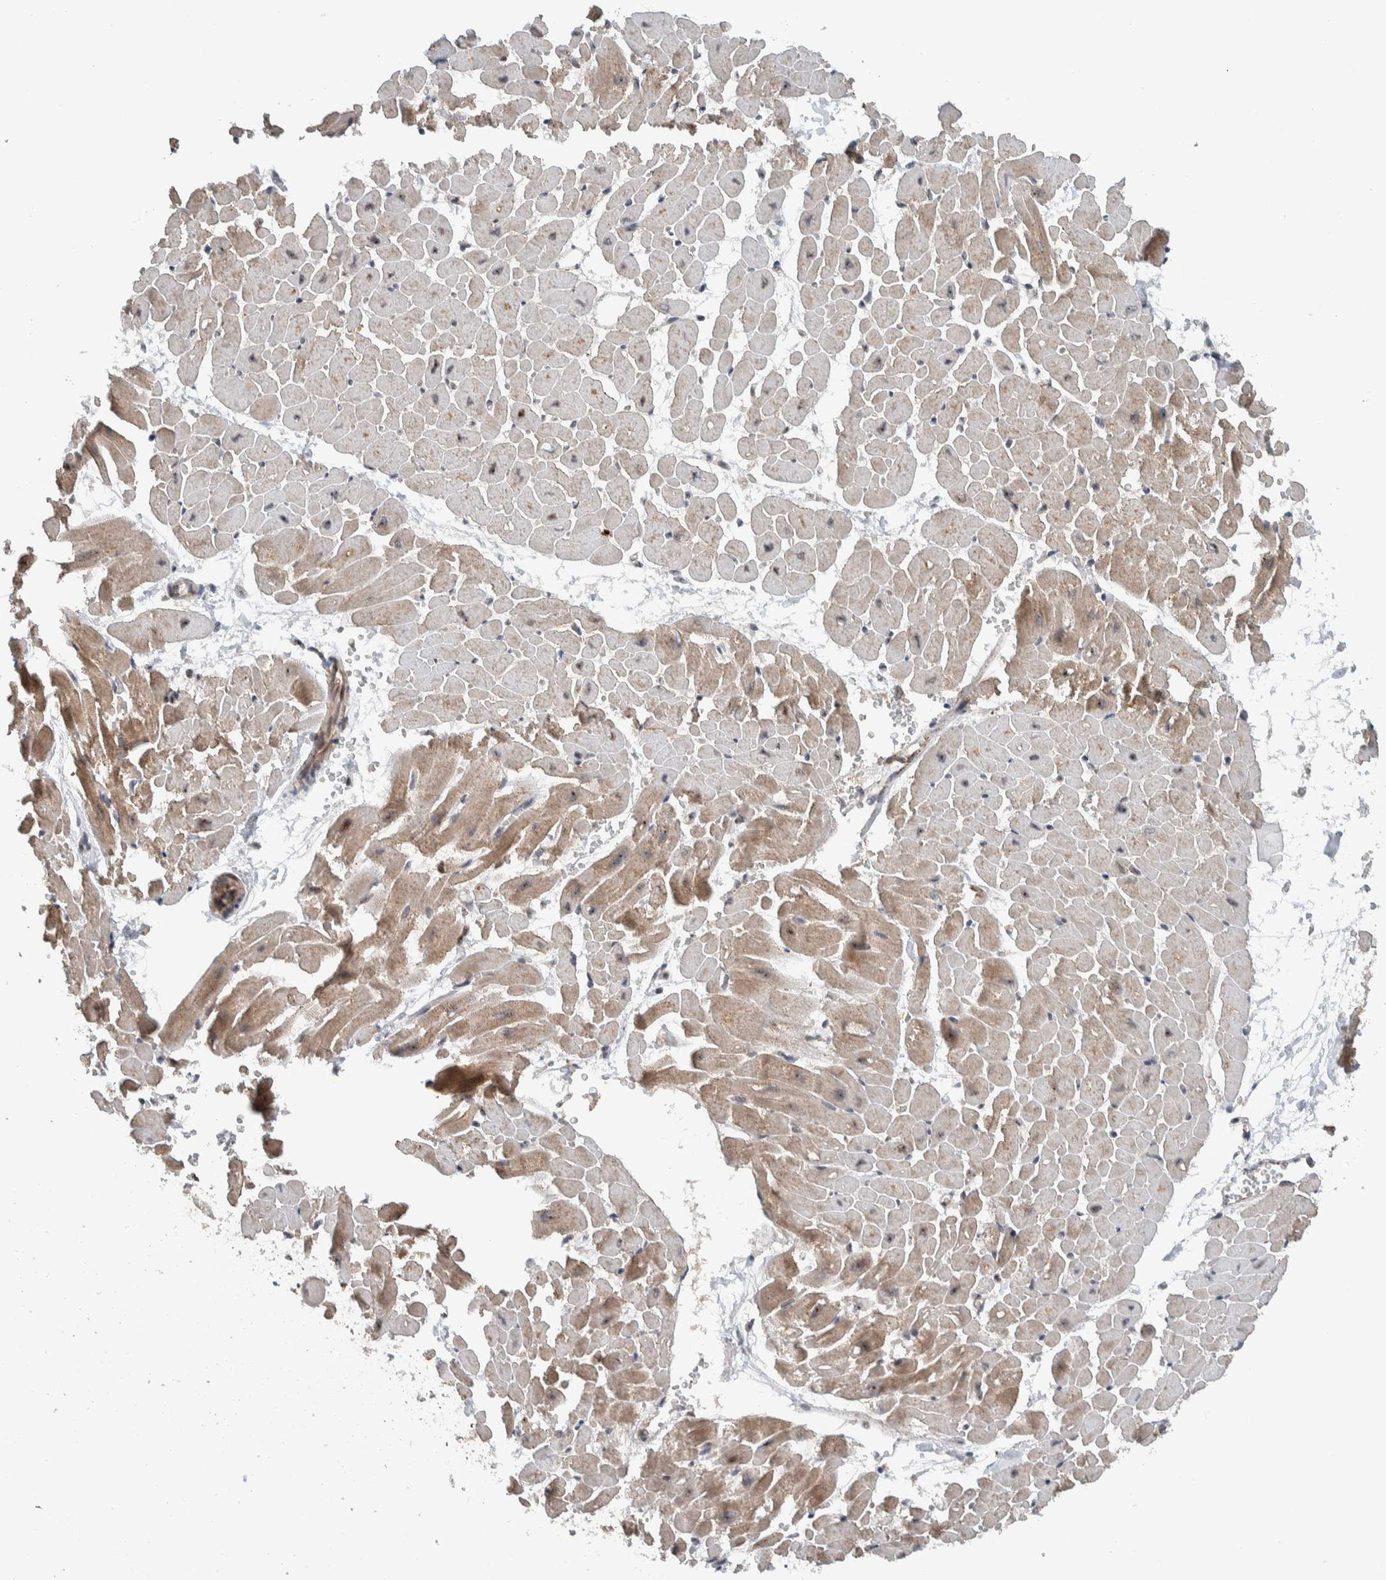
{"staining": {"intensity": "weak", "quantity": "25%-75%", "location": "cytoplasmic/membranous"}, "tissue": "heart muscle", "cell_type": "Cardiomyocytes", "image_type": "normal", "snomed": [{"axis": "morphology", "description": "Normal tissue, NOS"}, {"axis": "topography", "description": "Heart"}], "caption": "A brown stain shows weak cytoplasmic/membranous expression of a protein in cardiomyocytes of benign heart muscle.", "gene": "ZFP91", "patient": {"sex": "male", "age": 45}}